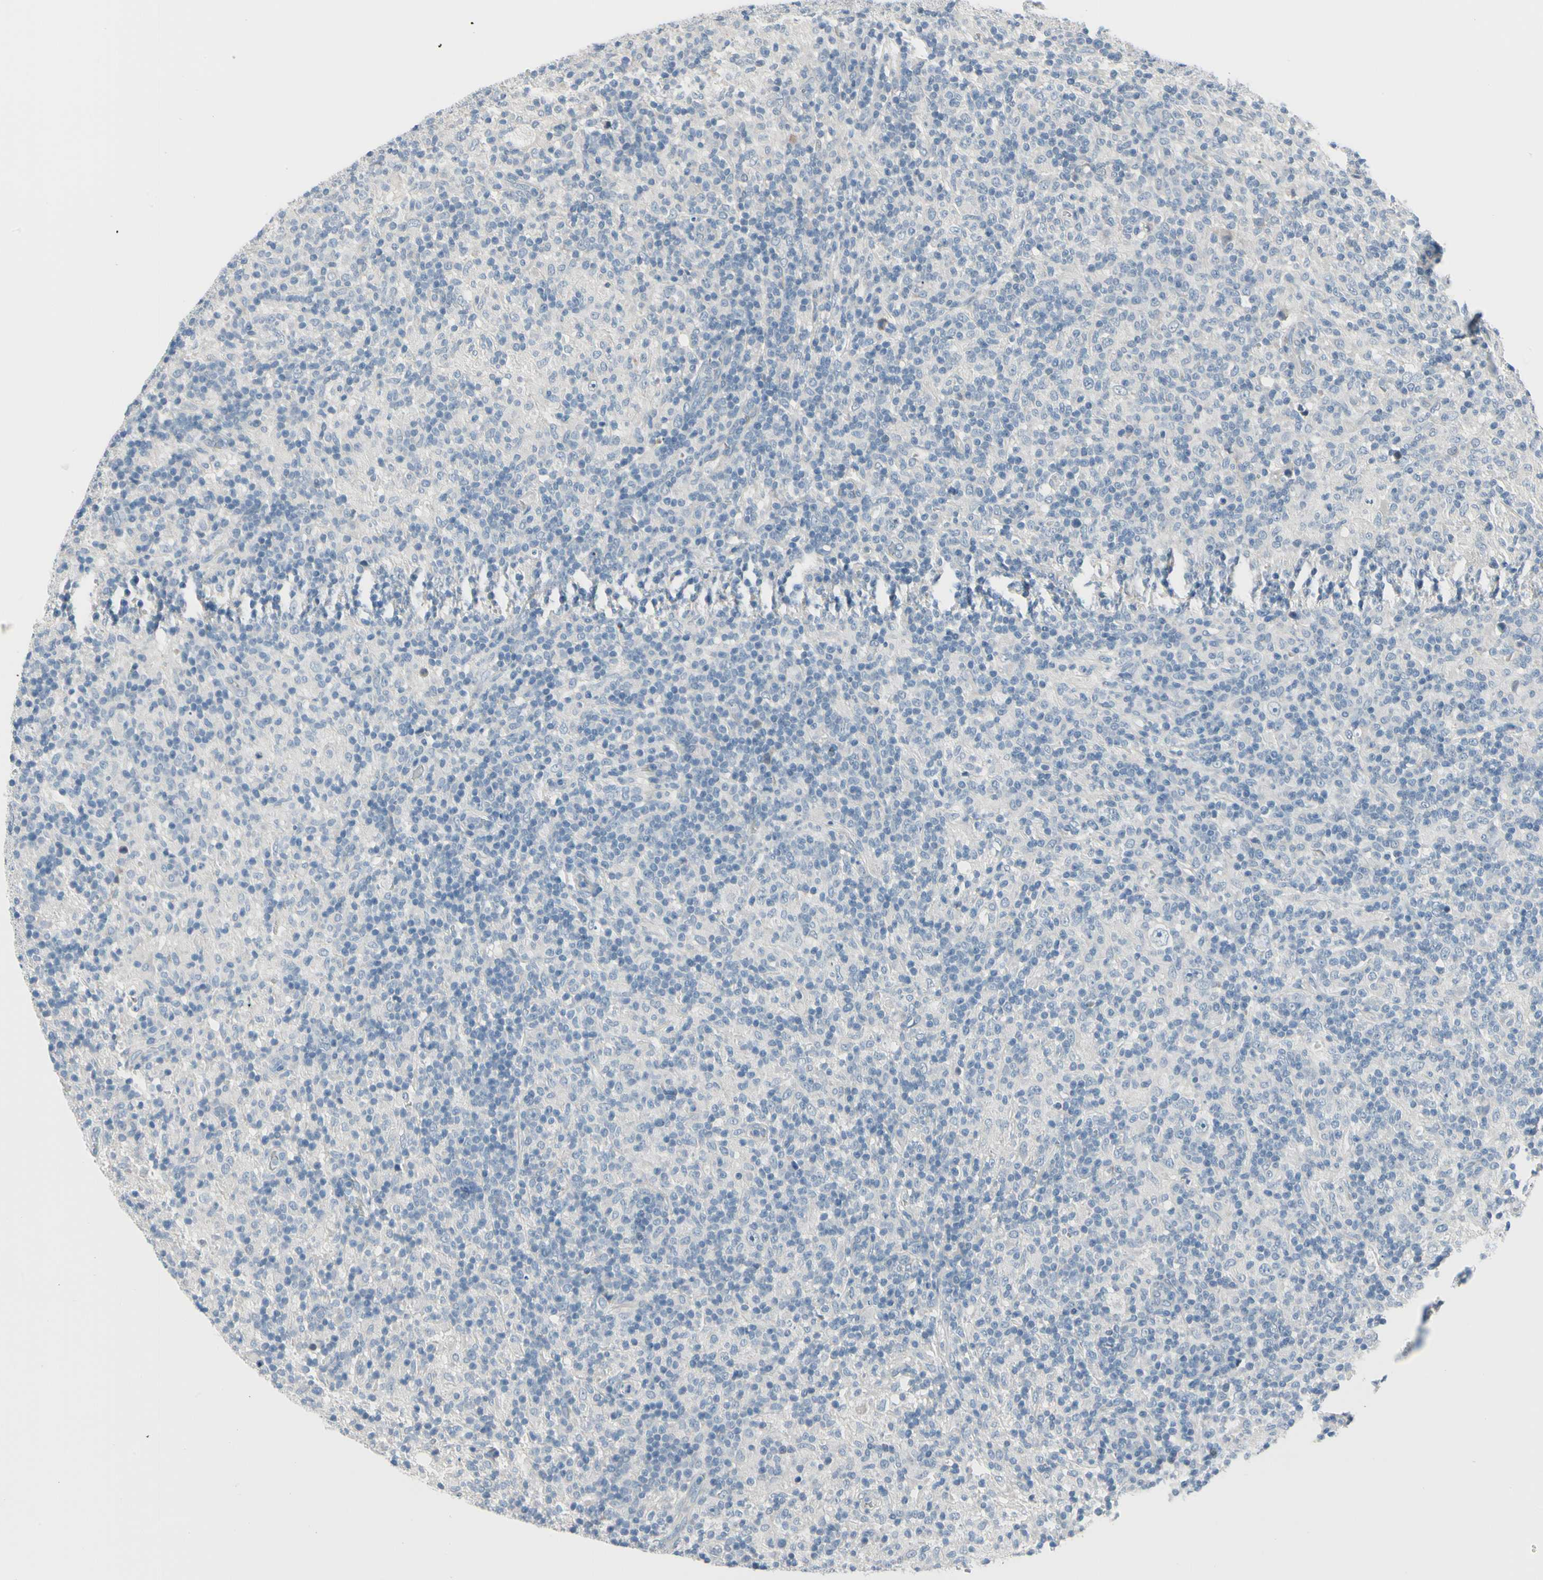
{"staining": {"intensity": "negative", "quantity": "none", "location": "none"}, "tissue": "lymphoma", "cell_type": "Tumor cells", "image_type": "cancer", "snomed": [{"axis": "morphology", "description": "Hodgkin's disease, NOS"}, {"axis": "topography", "description": "Lymph node"}], "caption": "Tumor cells show no significant positivity in lymphoma.", "gene": "PGR", "patient": {"sex": "male", "age": 70}}